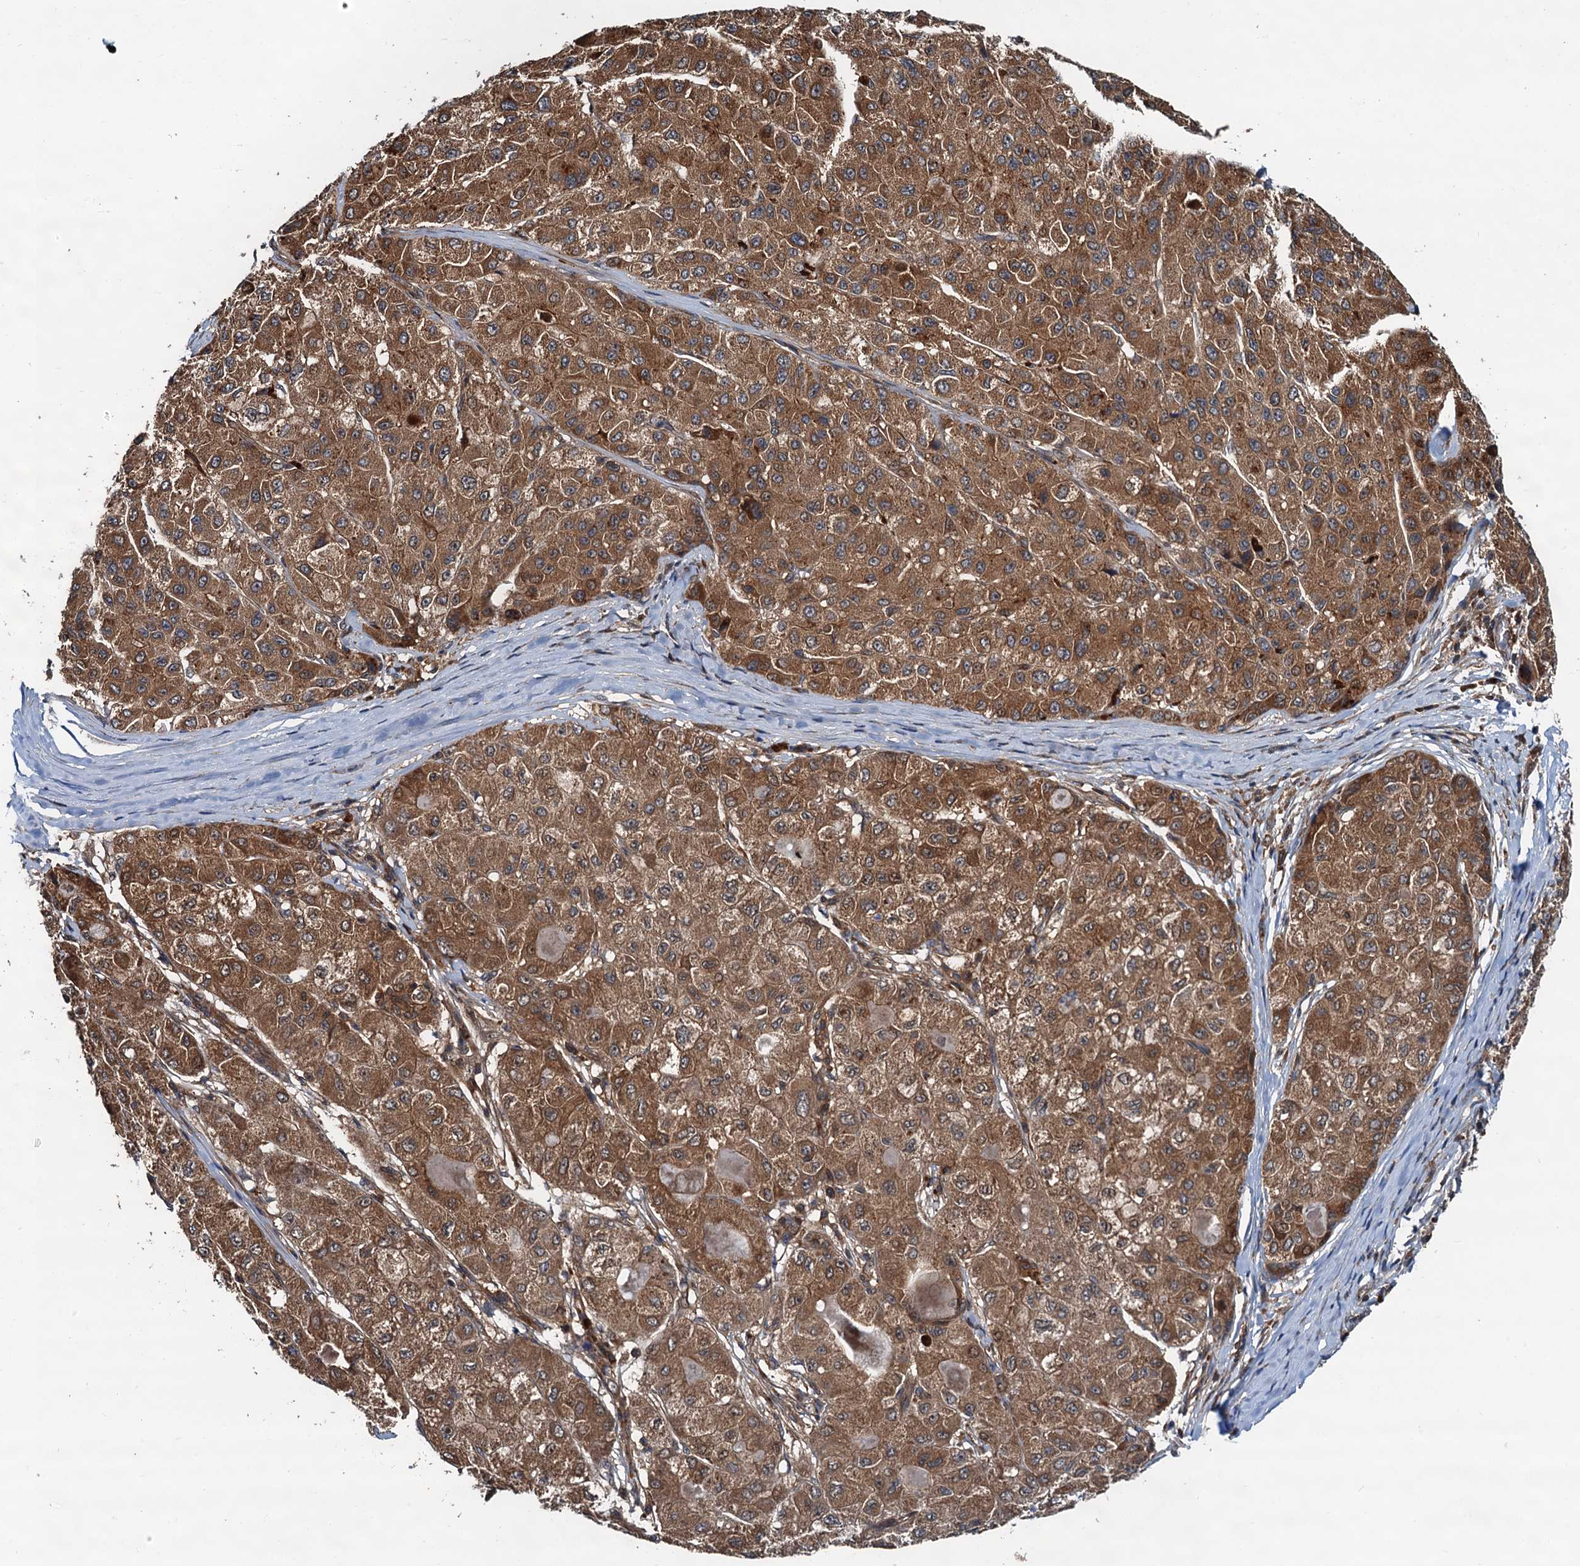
{"staining": {"intensity": "moderate", "quantity": ">75%", "location": "cytoplasmic/membranous"}, "tissue": "liver cancer", "cell_type": "Tumor cells", "image_type": "cancer", "snomed": [{"axis": "morphology", "description": "Carcinoma, Hepatocellular, NOS"}, {"axis": "topography", "description": "Liver"}], "caption": "Immunohistochemistry (IHC) micrograph of neoplastic tissue: human hepatocellular carcinoma (liver) stained using immunohistochemistry exhibits medium levels of moderate protein expression localized specifically in the cytoplasmic/membranous of tumor cells, appearing as a cytoplasmic/membranous brown color.", "gene": "AAGAB", "patient": {"sex": "male", "age": 80}}